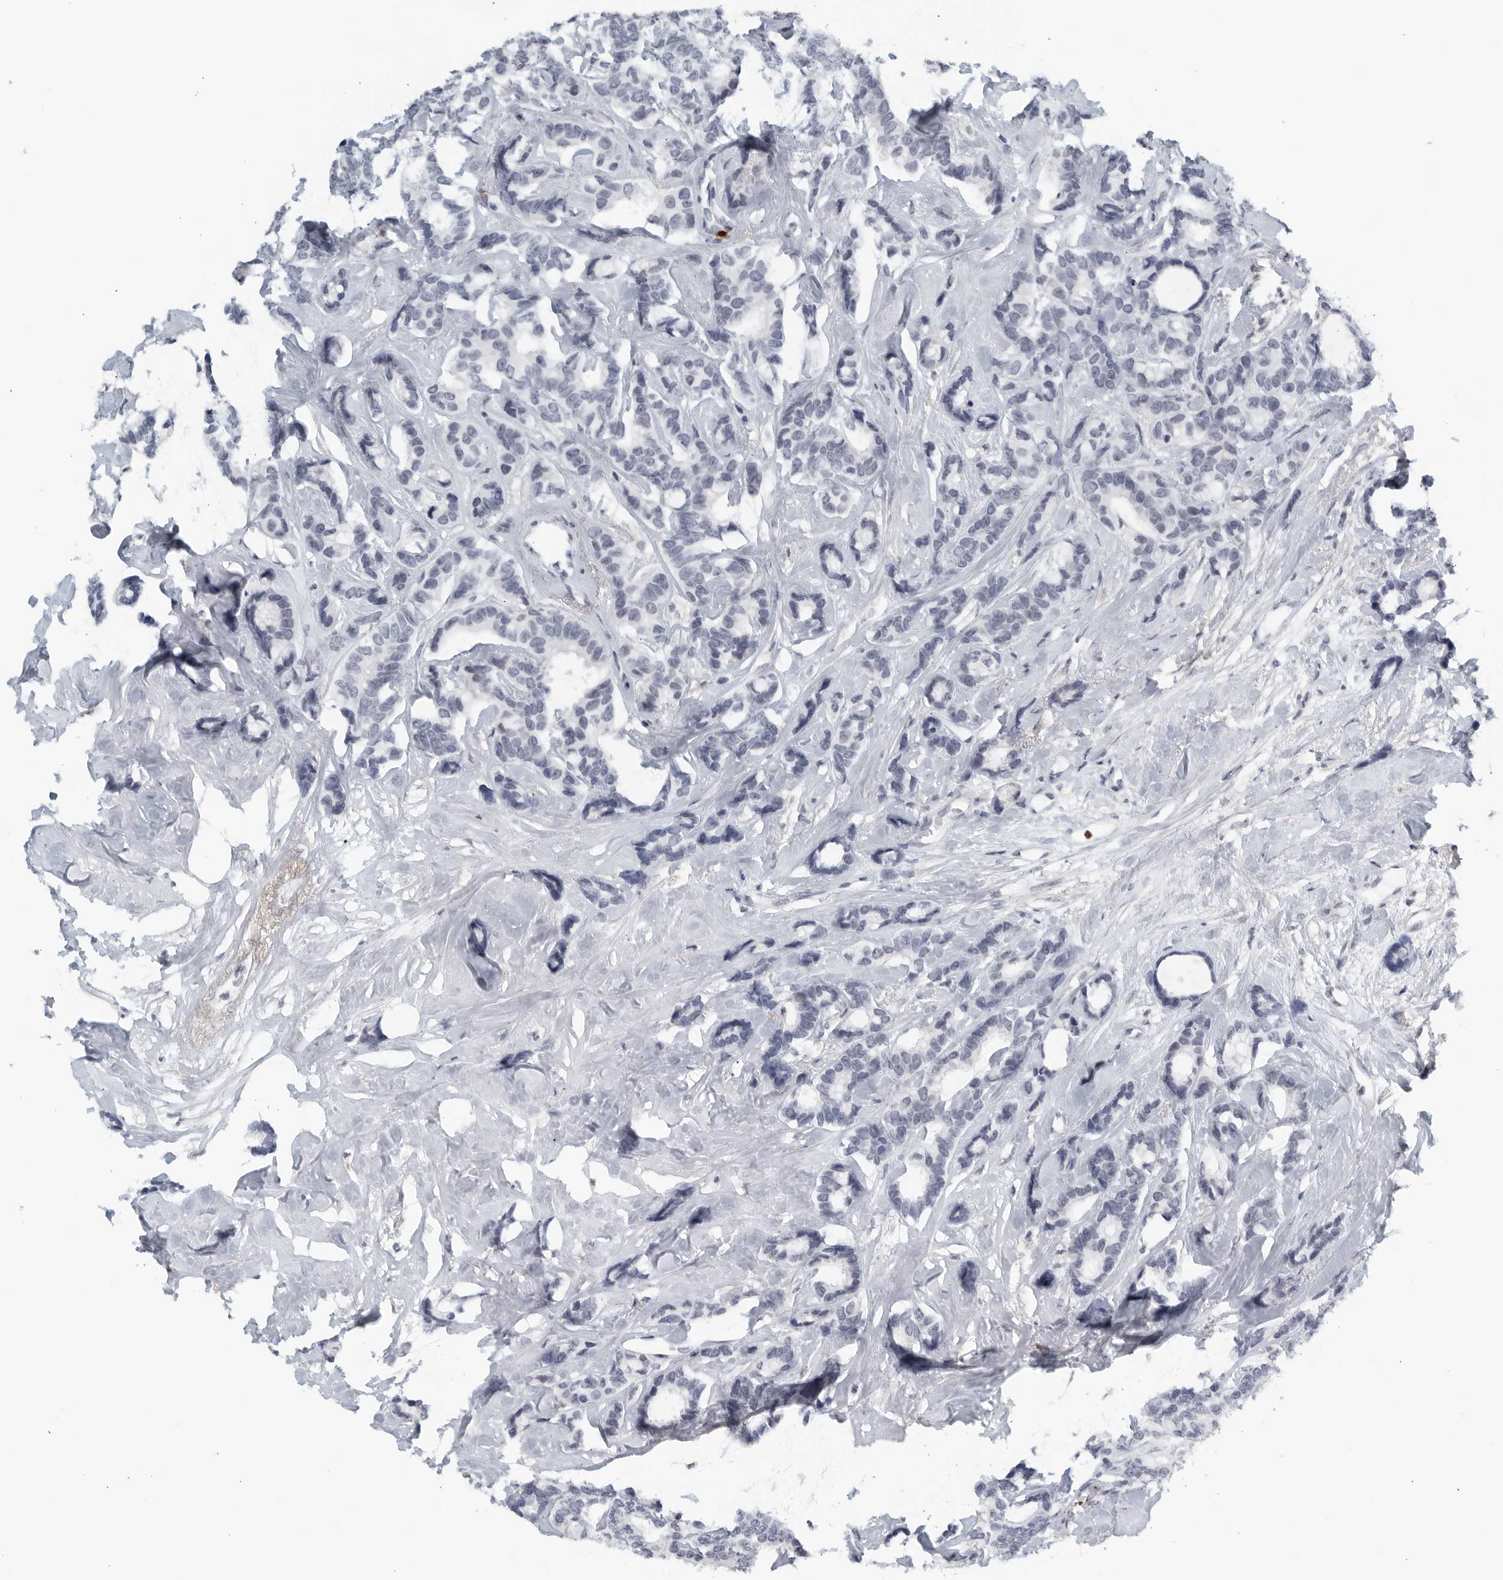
{"staining": {"intensity": "negative", "quantity": "none", "location": "none"}, "tissue": "breast cancer", "cell_type": "Tumor cells", "image_type": "cancer", "snomed": [{"axis": "morphology", "description": "Duct carcinoma"}, {"axis": "topography", "description": "Breast"}], "caption": "There is no significant staining in tumor cells of breast cancer.", "gene": "KLK7", "patient": {"sex": "female", "age": 87}}